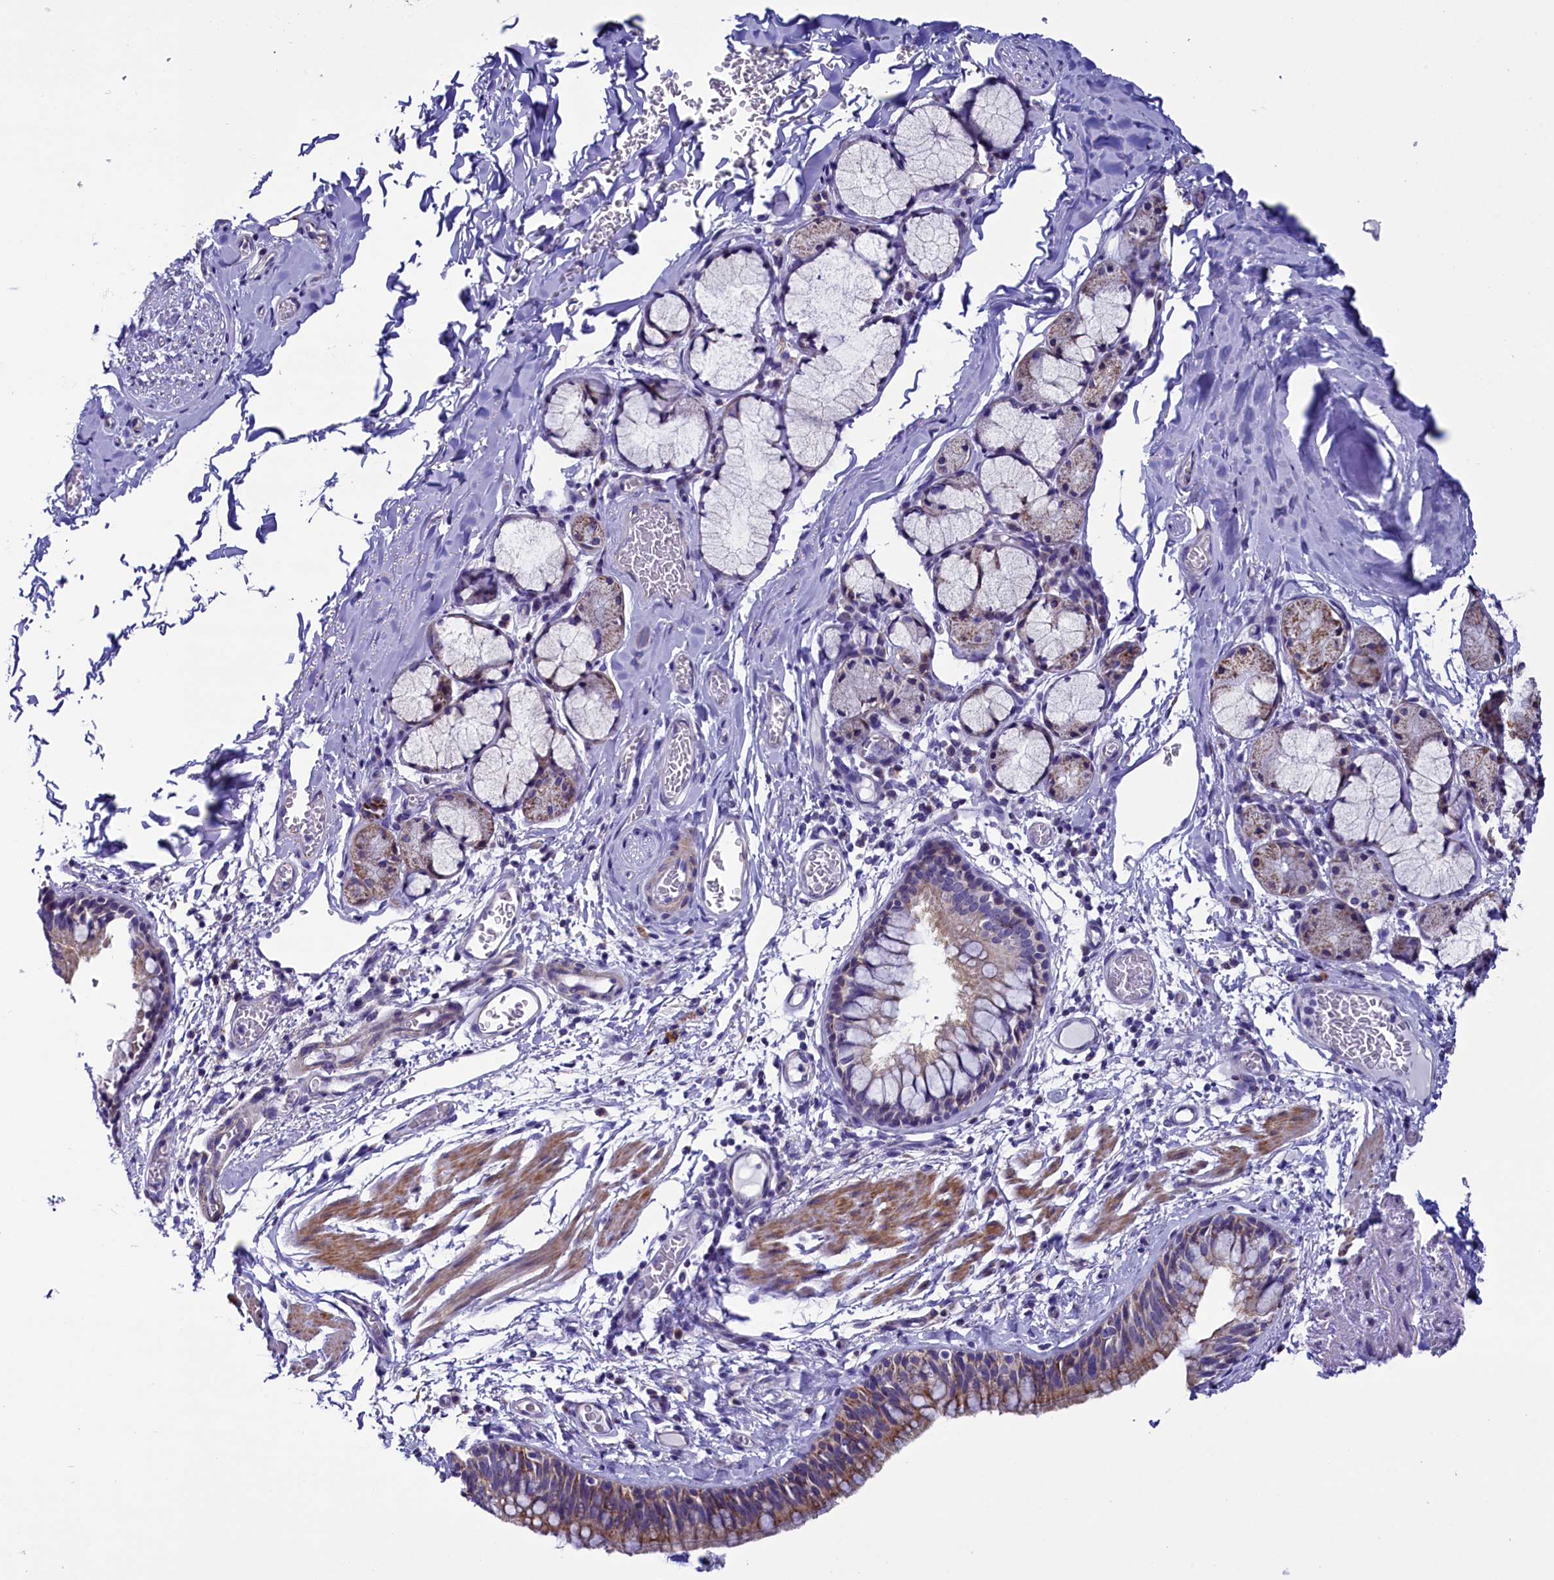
{"staining": {"intensity": "moderate", "quantity": ">75%", "location": "cytoplasmic/membranous"}, "tissue": "bronchus", "cell_type": "Respiratory epithelial cells", "image_type": "normal", "snomed": [{"axis": "morphology", "description": "Normal tissue, NOS"}, {"axis": "topography", "description": "Cartilage tissue"}, {"axis": "topography", "description": "Bronchus"}], "caption": "Respiratory epithelial cells demonstrate medium levels of moderate cytoplasmic/membranous staining in approximately >75% of cells in unremarkable bronchus.", "gene": "SCD5", "patient": {"sex": "female", "age": 36}}